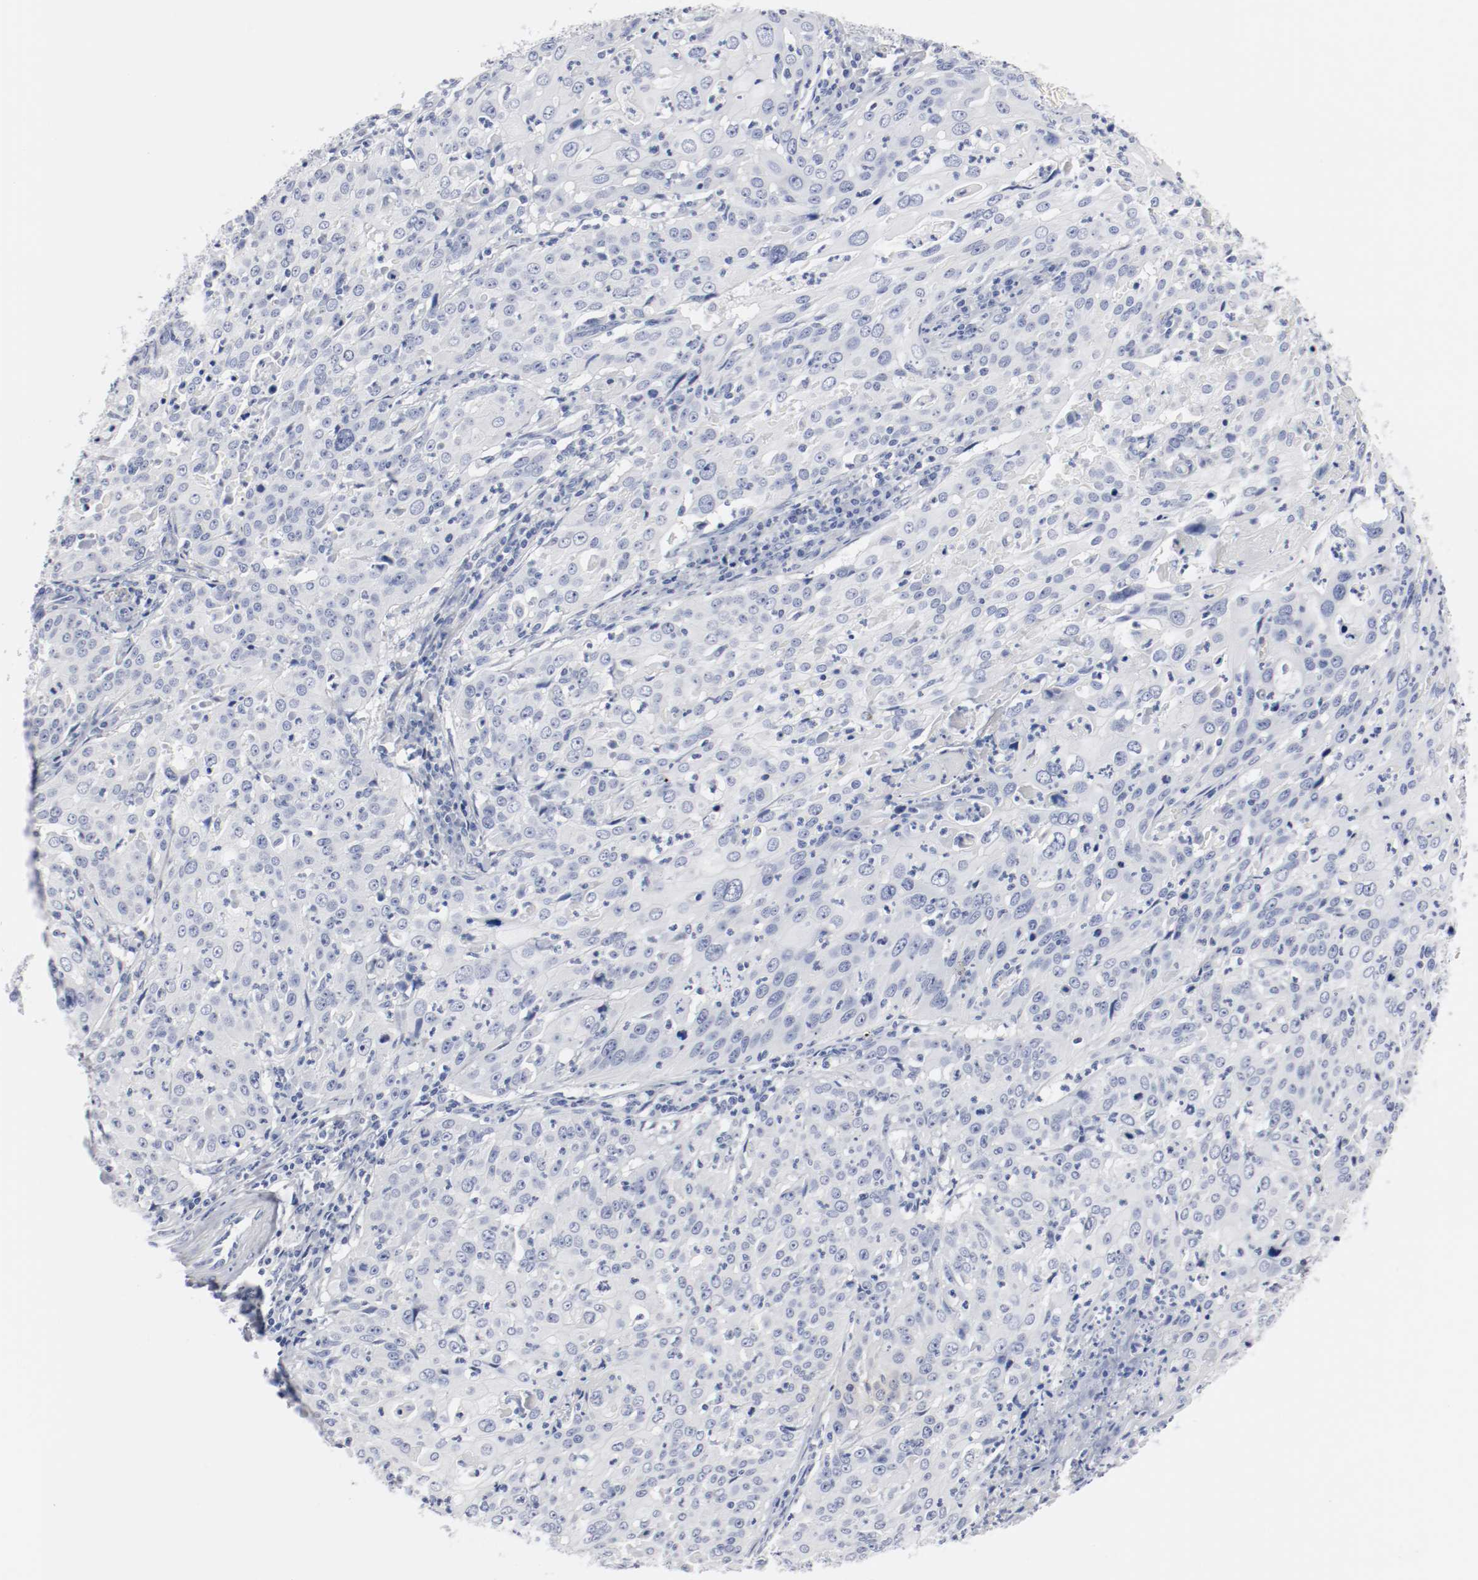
{"staining": {"intensity": "negative", "quantity": "none", "location": "none"}, "tissue": "cervical cancer", "cell_type": "Tumor cells", "image_type": "cancer", "snomed": [{"axis": "morphology", "description": "Squamous cell carcinoma, NOS"}, {"axis": "topography", "description": "Cervix"}], "caption": "Immunohistochemistry of cervical squamous cell carcinoma shows no staining in tumor cells.", "gene": "GAD1", "patient": {"sex": "female", "age": 39}}